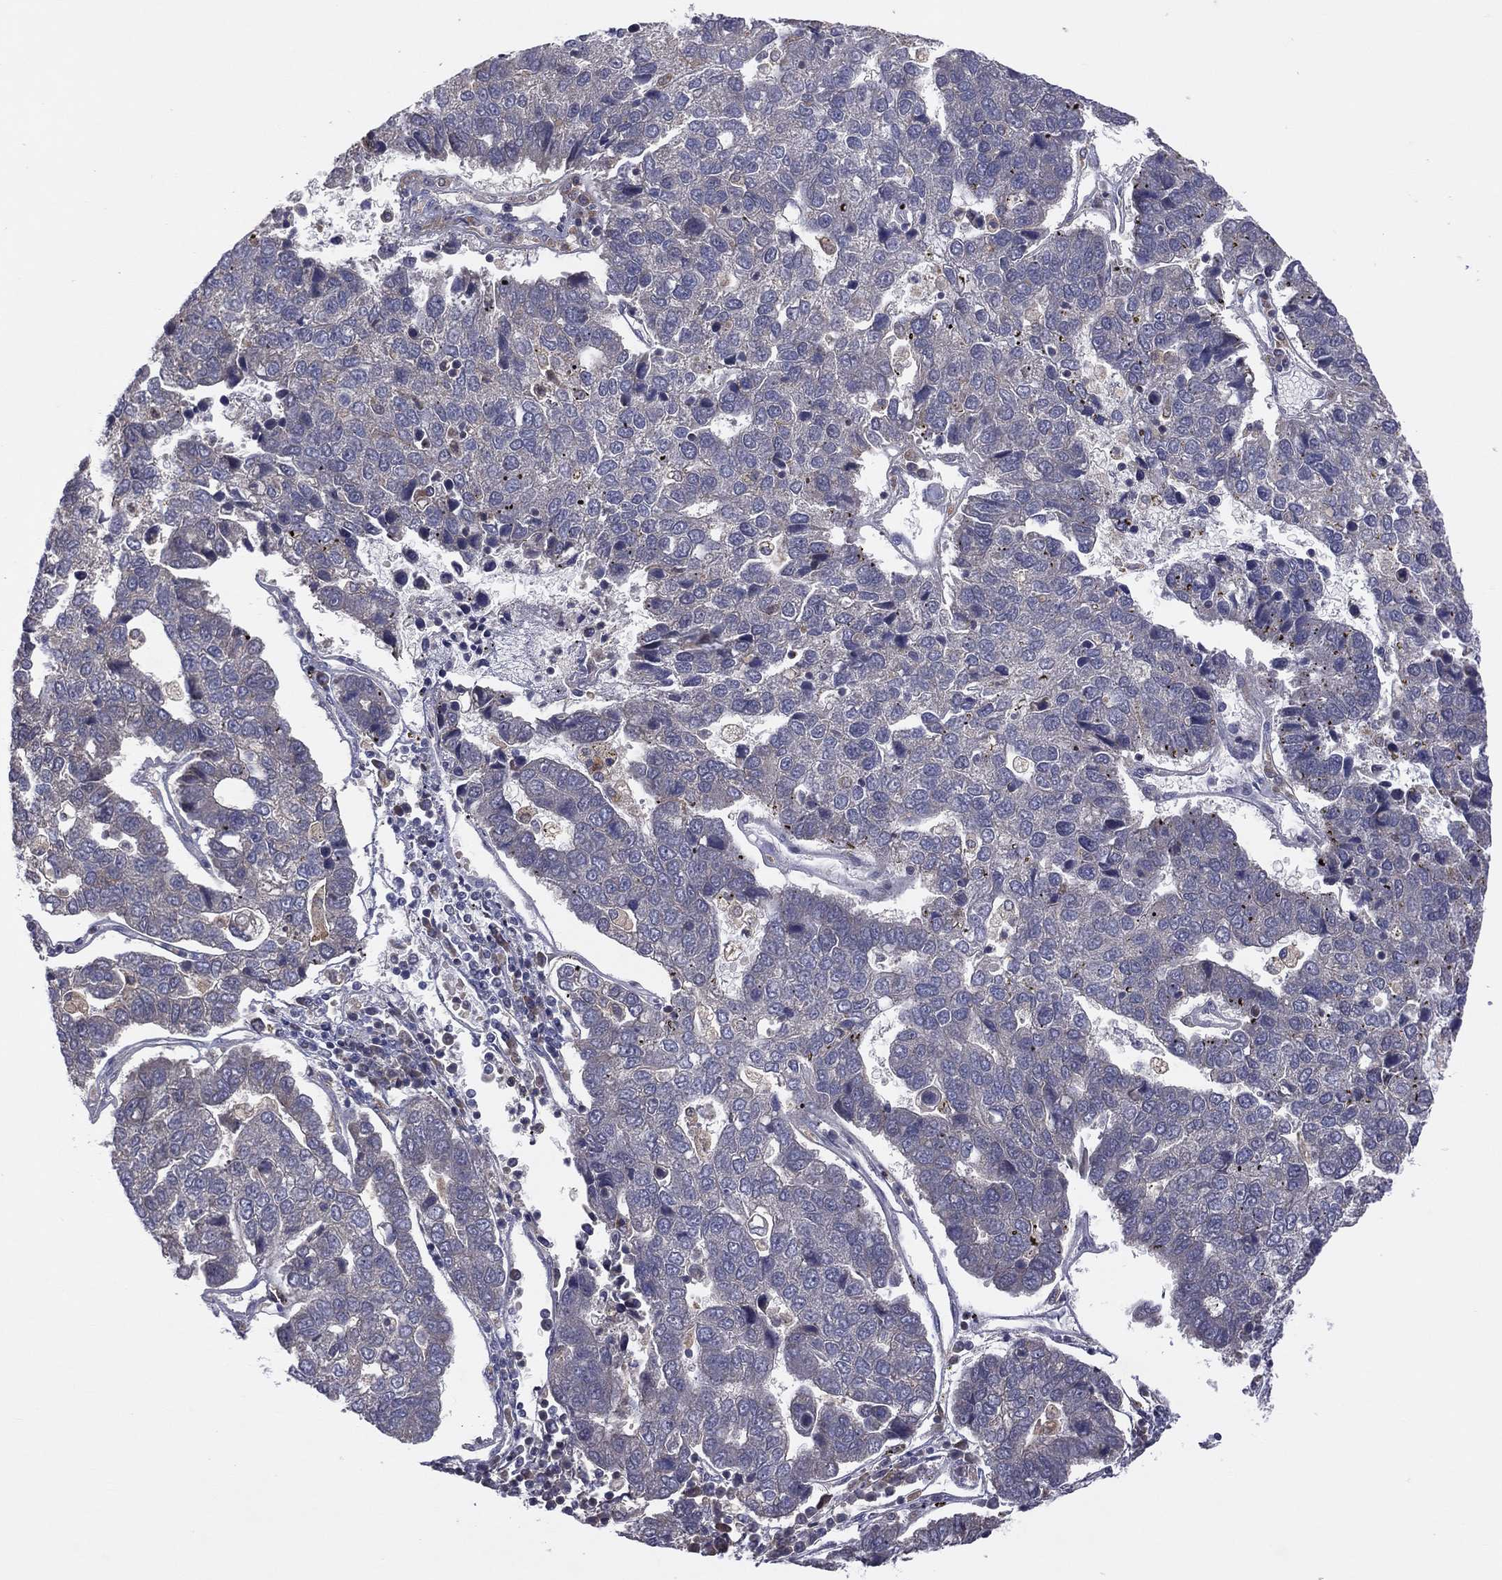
{"staining": {"intensity": "negative", "quantity": "none", "location": "none"}, "tissue": "pancreatic cancer", "cell_type": "Tumor cells", "image_type": "cancer", "snomed": [{"axis": "morphology", "description": "Adenocarcinoma, NOS"}, {"axis": "topography", "description": "Pancreas"}], "caption": "Histopathology image shows no significant protein staining in tumor cells of pancreatic cancer. Nuclei are stained in blue.", "gene": "STARD3", "patient": {"sex": "female", "age": 61}}